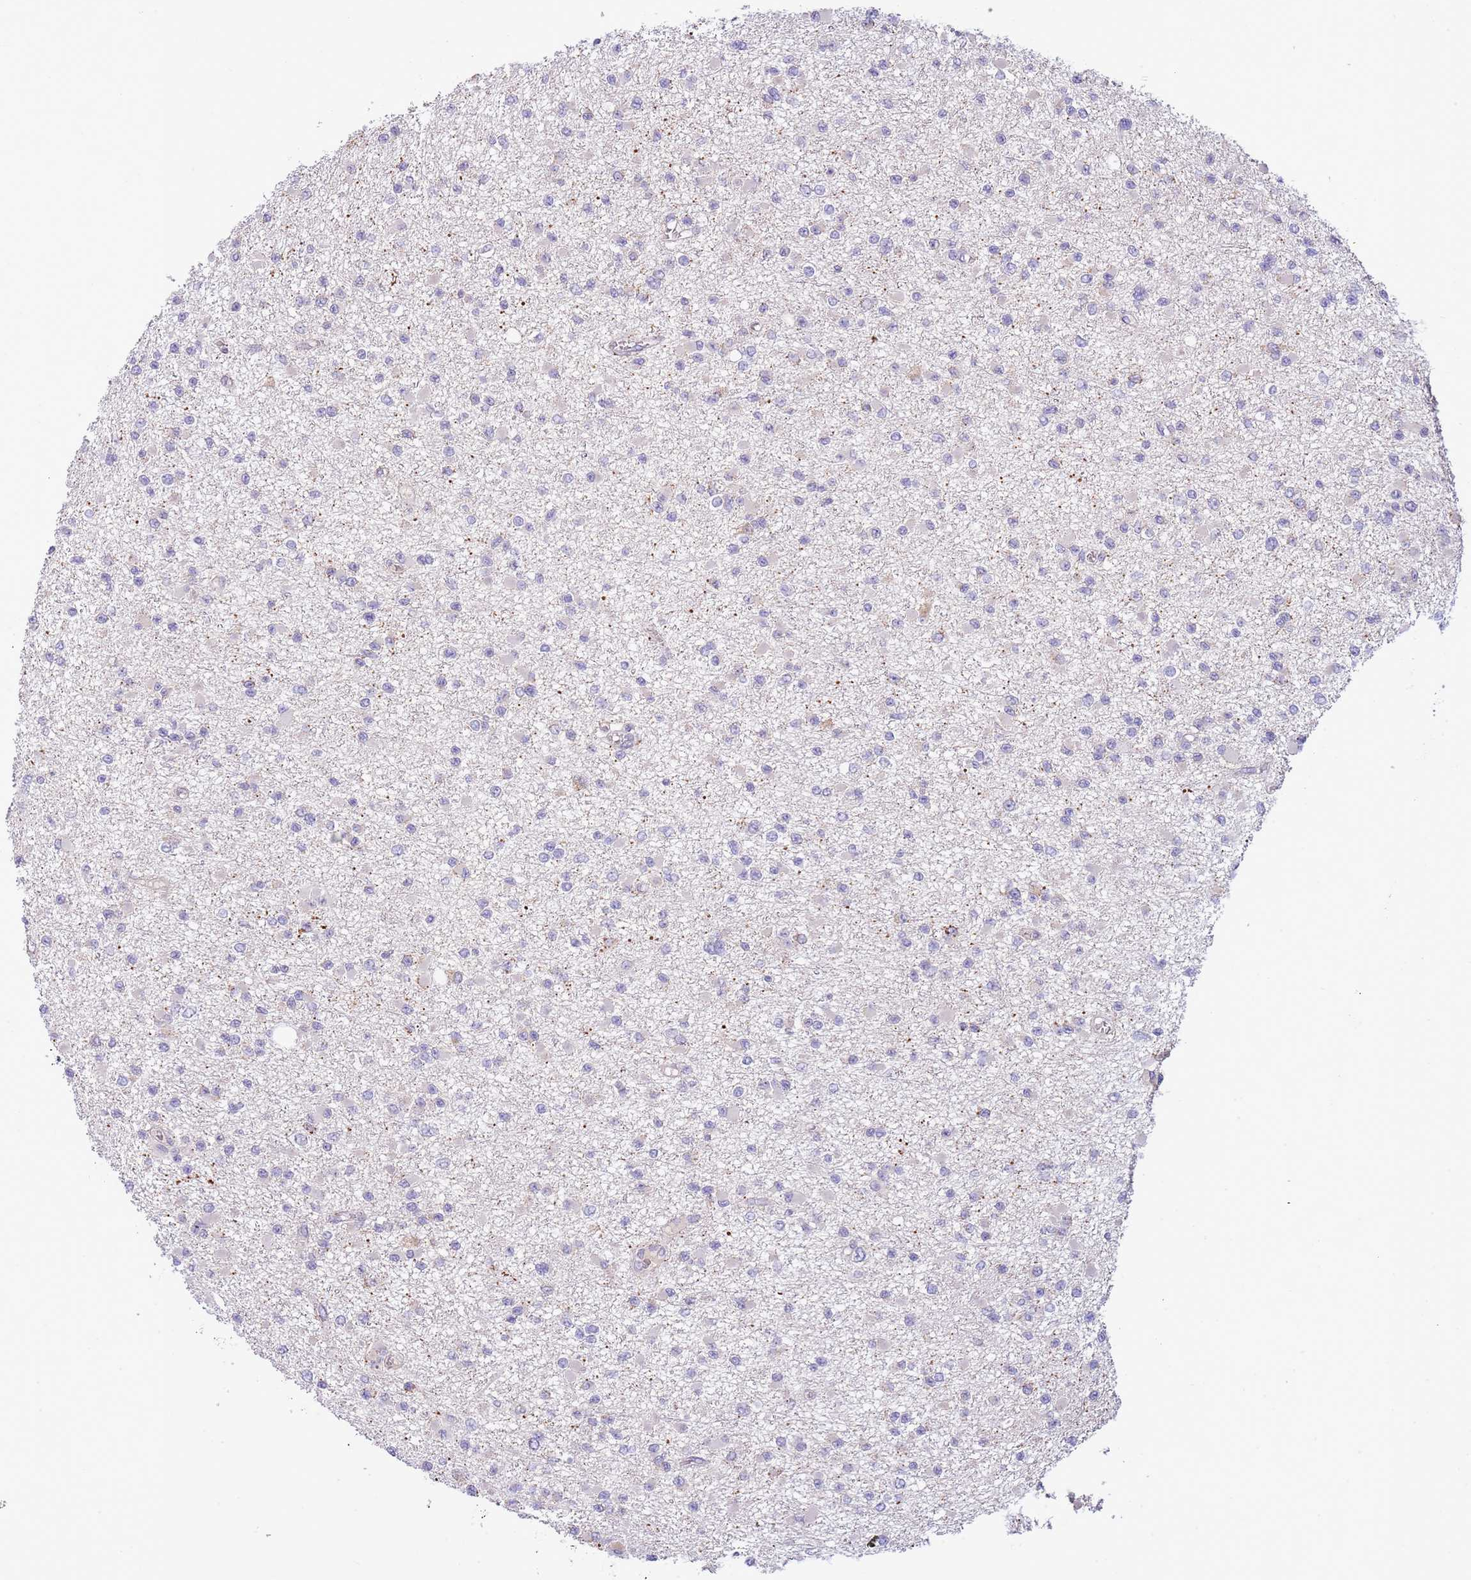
{"staining": {"intensity": "negative", "quantity": "none", "location": "none"}, "tissue": "glioma", "cell_type": "Tumor cells", "image_type": "cancer", "snomed": [{"axis": "morphology", "description": "Glioma, malignant, Low grade"}, {"axis": "topography", "description": "Brain"}], "caption": "Glioma was stained to show a protein in brown. There is no significant positivity in tumor cells.", "gene": "AP1S2", "patient": {"sex": "female", "age": 22}}